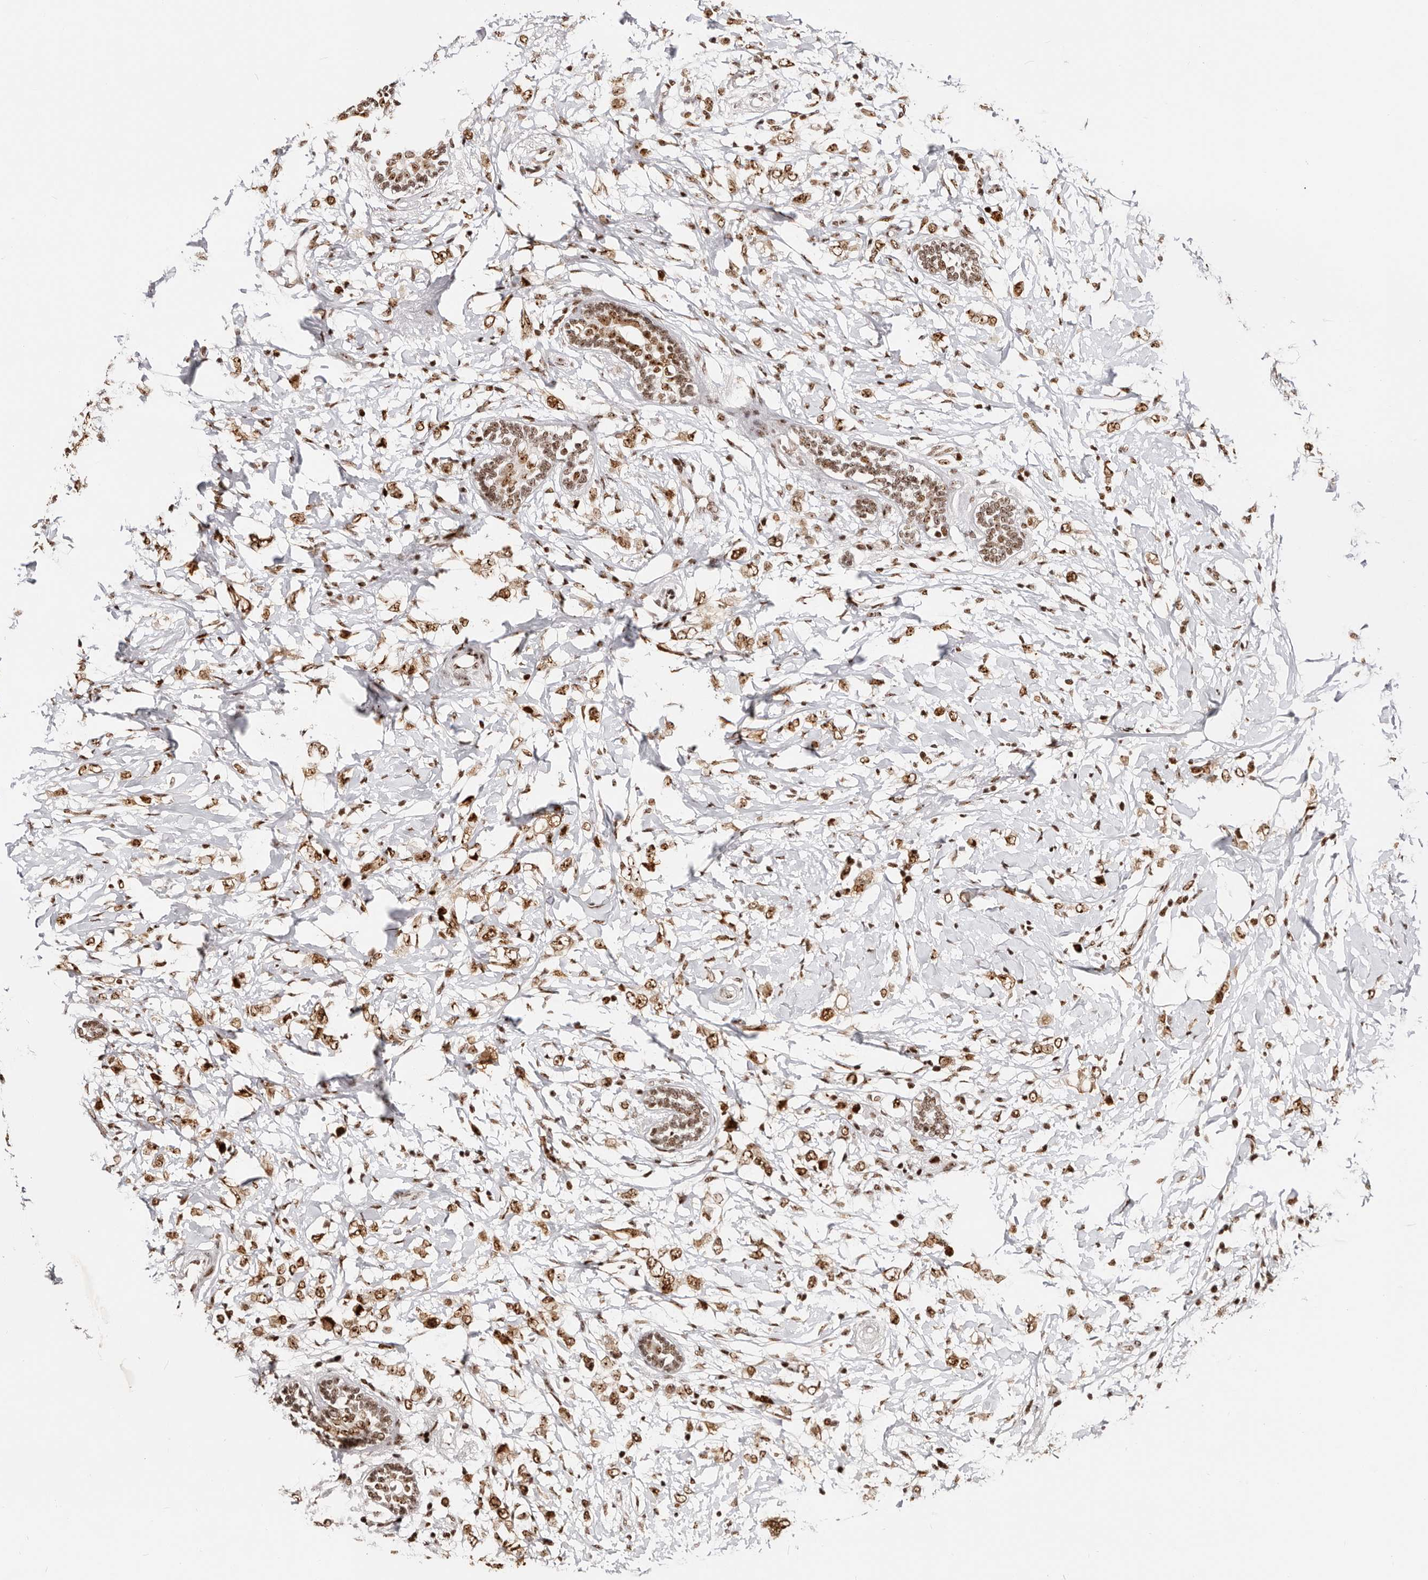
{"staining": {"intensity": "strong", "quantity": ">75%", "location": "nuclear"}, "tissue": "breast cancer", "cell_type": "Tumor cells", "image_type": "cancer", "snomed": [{"axis": "morphology", "description": "Normal tissue, NOS"}, {"axis": "morphology", "description": "Lobular carcinoma"}, {"axis": "topography", "description": "Breast"}], "caption": "Protein staining exhibits strong nuclear expression in about >75% of tumor cells in breast lobular carcinoma.", "gene": "IQGAP3", "patient": {"sex": "female", "age": 47}}